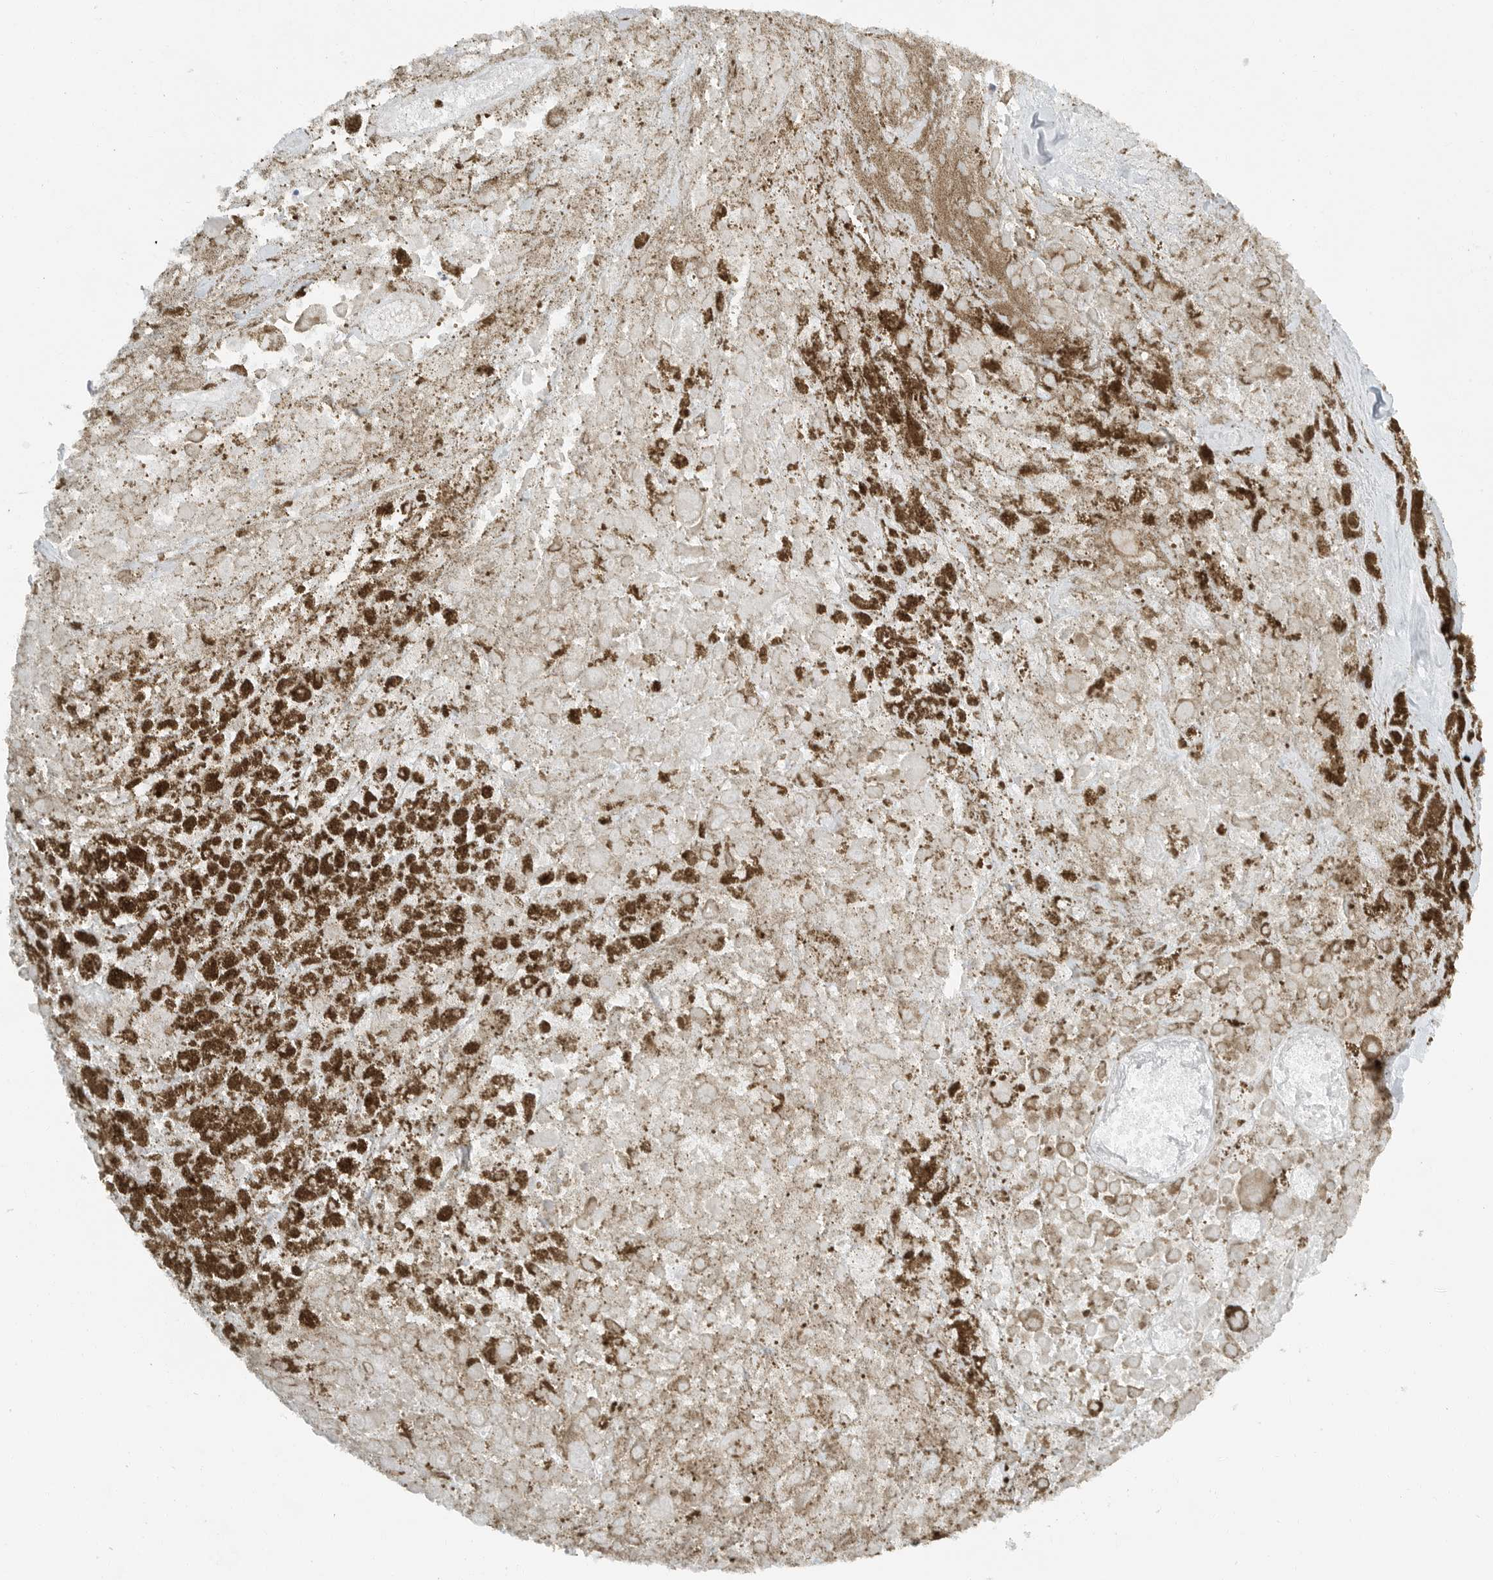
{"staining": {"intensity": "negative", "quantity": "none", "location": "none"}, "tissue": "melanoma", "cell_type": "Tumor cells", "image_type": "cancer", "snomed": [{"axis": "morphology", "description": "Malignant melanoma, Metastatic site"}, {"axis": "topography", "description": "Lymph node"}], "caption": "Tumor cells show no significant protein expression in malignant melanoma (metastatic site).", "gene": "PAM", "patient": {"sex": "male", "age": 59}}